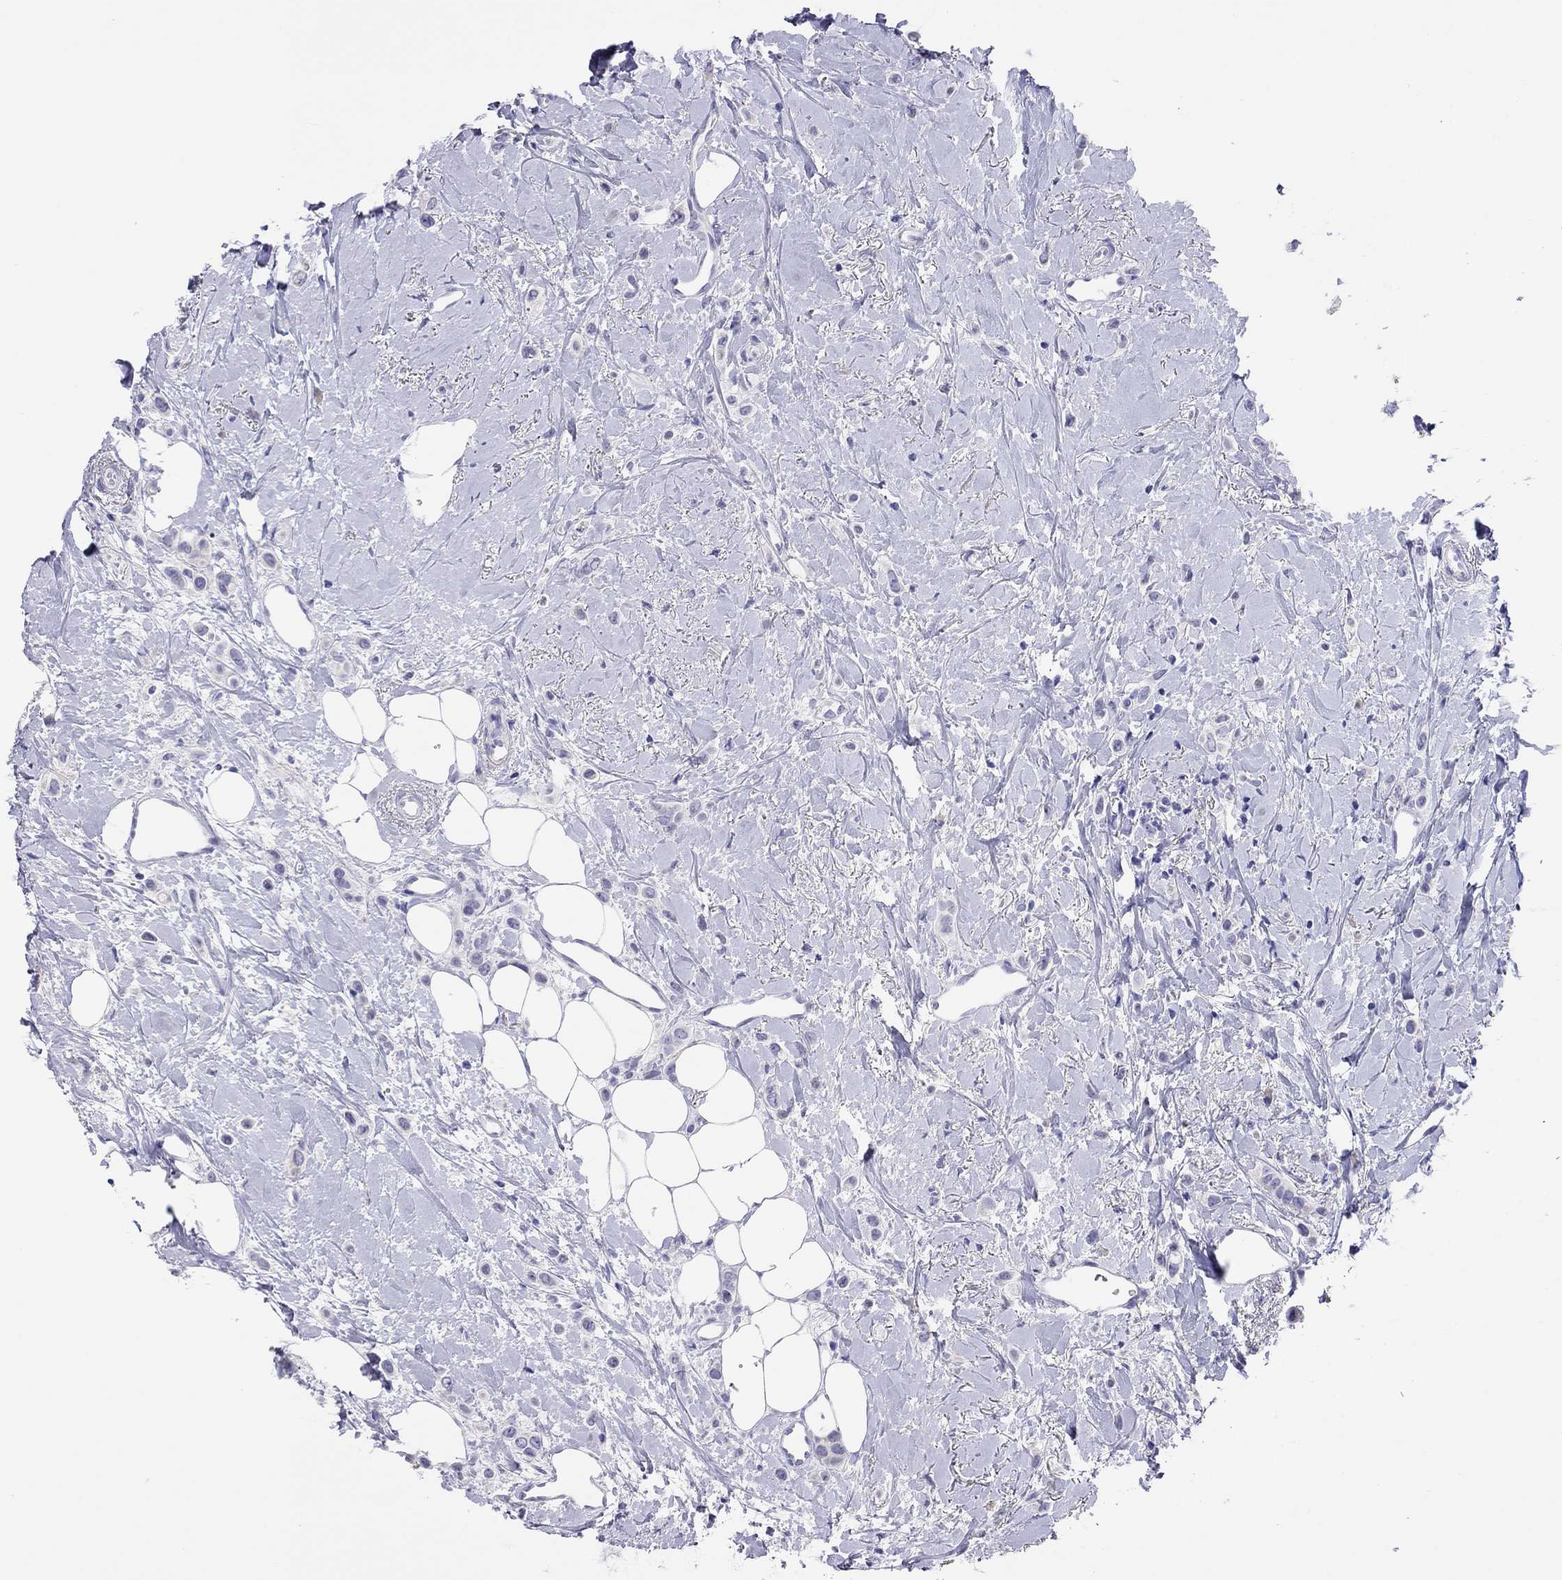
{"staining": {"intensity": "negative", "quantity": "none", "location": "none"}, "tissue": "breast cancer", "cell_type": "Tumor cells", "image_type": "cancer", "snomed": [{"axis": "morphology", "description": "Lobular carcinoma"}, {"axis": "topography", "description": "Breast"}], "caption": "DAB immunohistochemical staining of breast cancer (lobular carcinoma) exhibits no significant staining in tumor cells.", "gene": "COL9A1", "patient": {"sex": "female", "age": 66}}